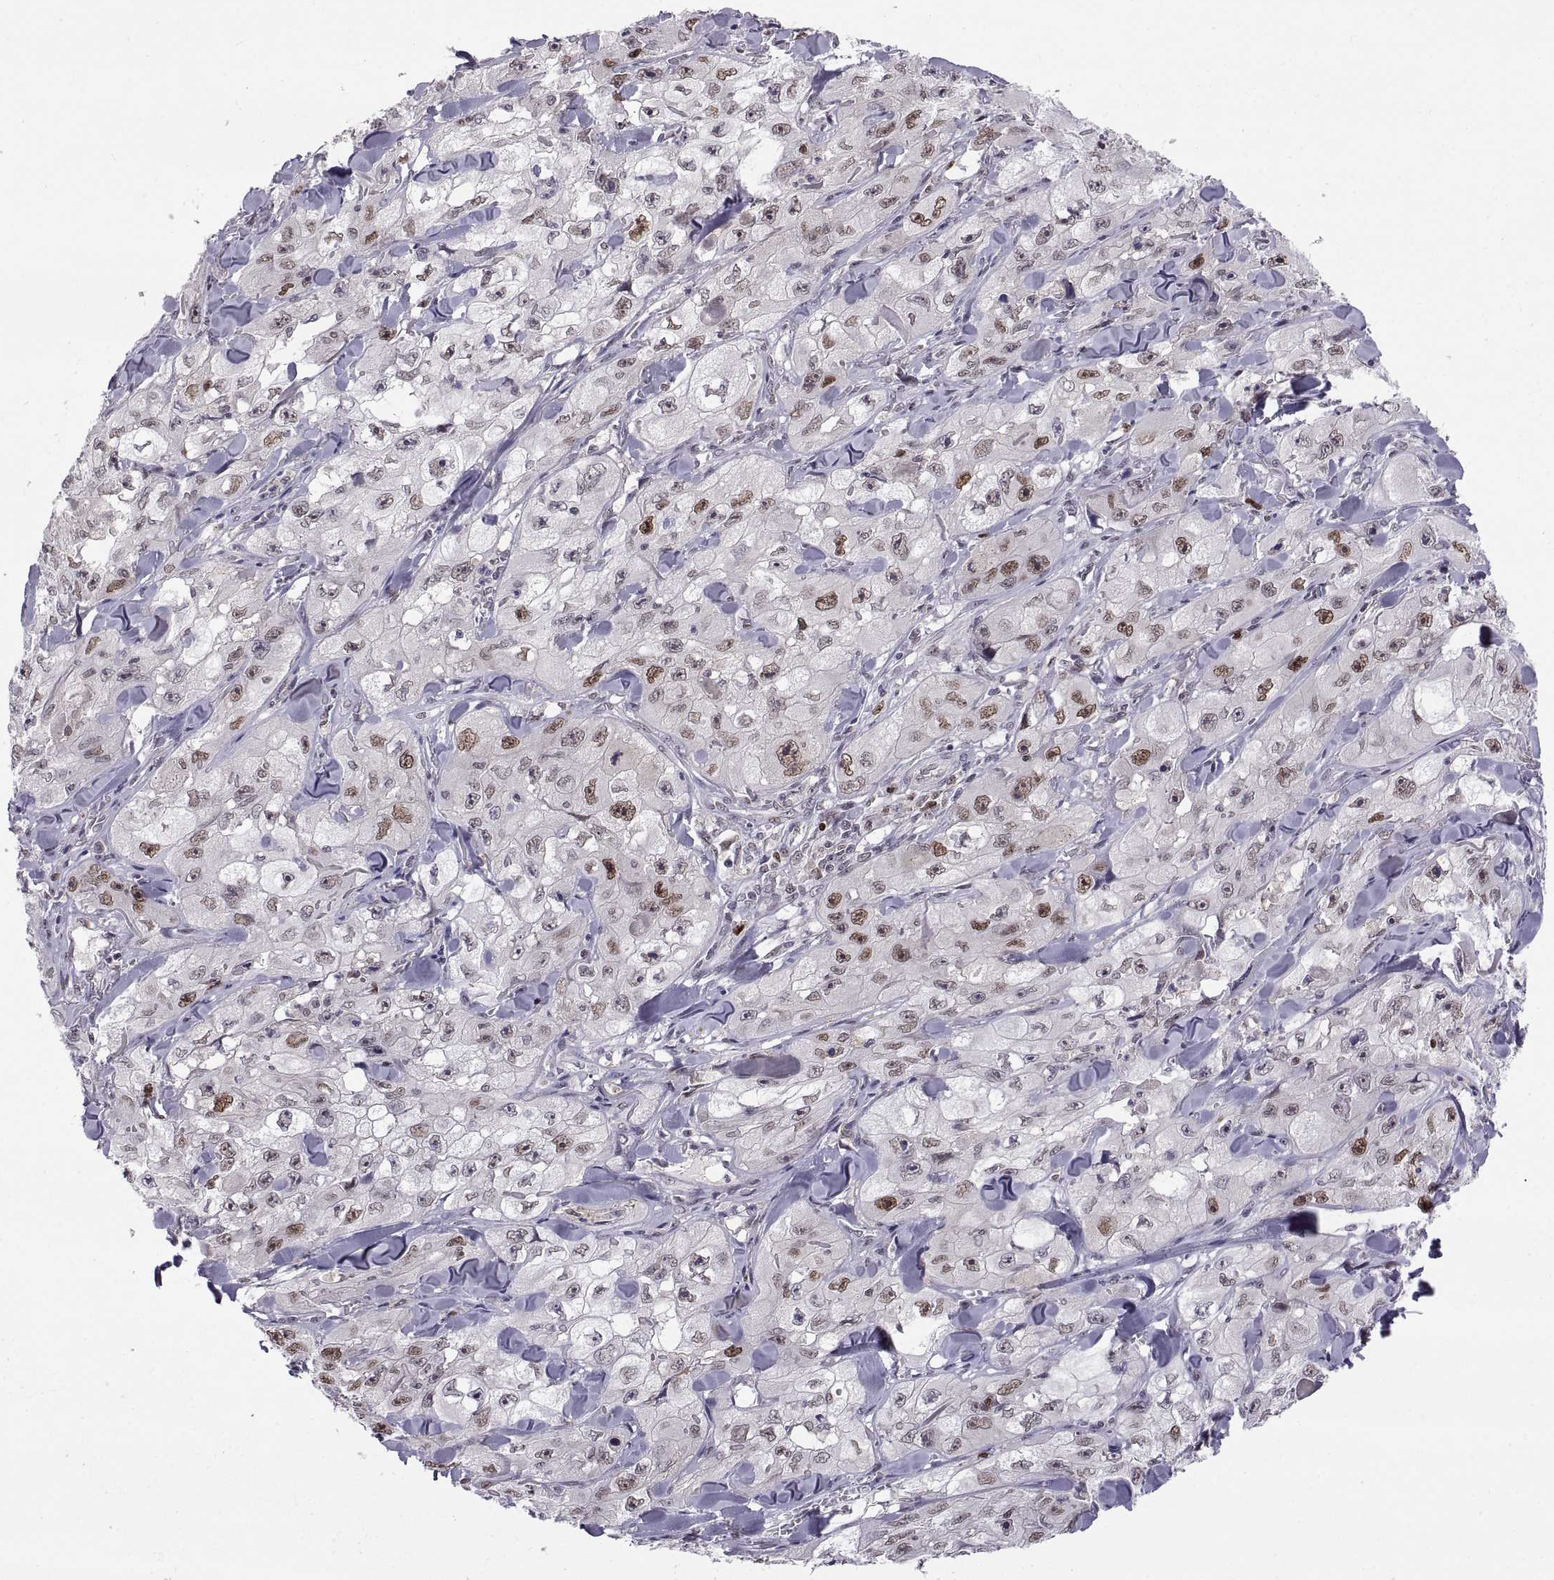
{"staining": {"intensity": "moderate", "quantity": "<25%", "location": "nuclear"}, "tissue": "skin cancer", "cell_type": "Tumor cells", "image_type": "cancer", "snomed": [{"axis": "morphology", "description": "Squamous cell carcinoma, NOS"}, {"axis": "topography", "description": "Skin"}, {"axis": "topography", "description": "Subcutis"}], "caption": "DAB immunohistochemical staining of human skin squamous cell carcinoma shows moderate nuclear protein staining in about <25% of tumor cells.", "gene": "CHFR", "patient": {"sex": "male", "age": 73}}